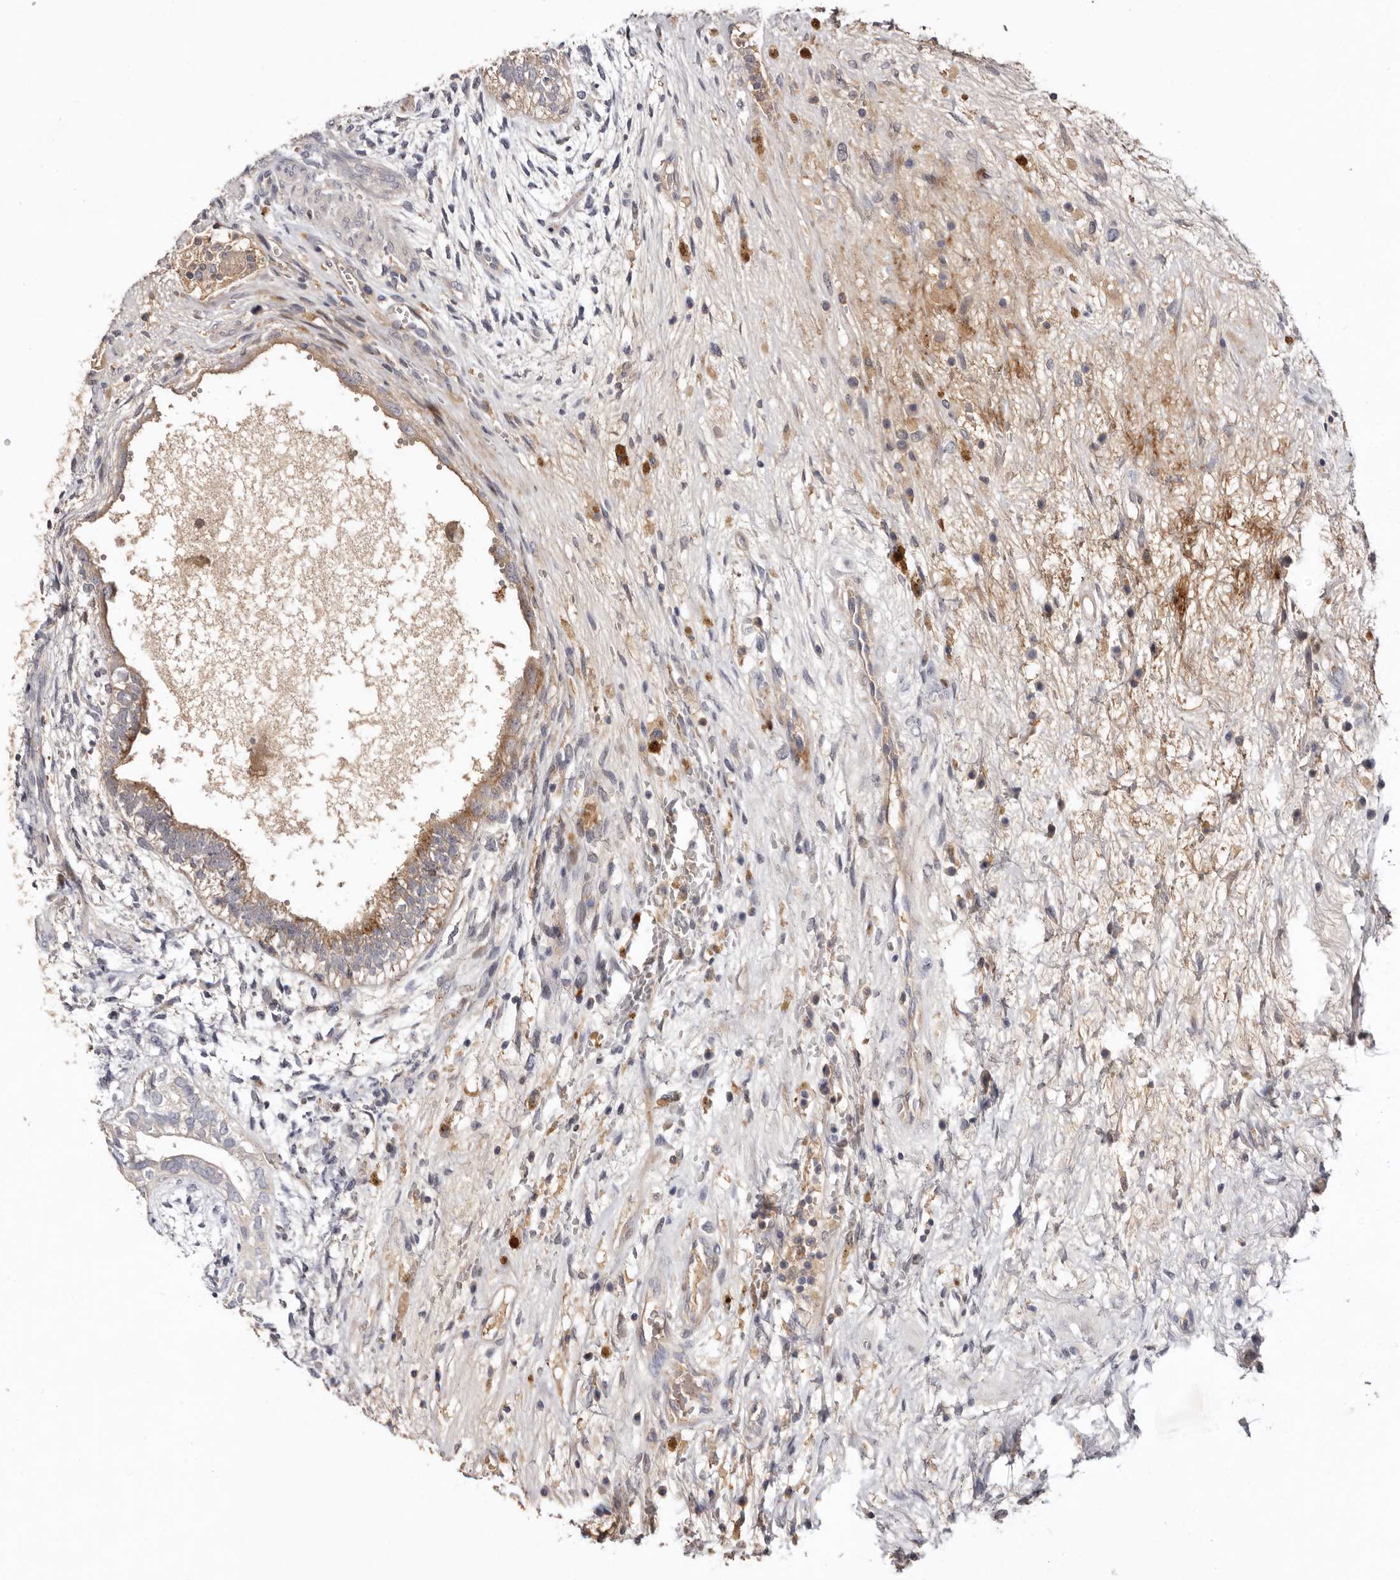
{"staining": {"intensity": "moderate", "quantity": ">75%", "location": "cytoplasmic/membranous"}, "tissue": "testis cancer", "cell_type": "Tumor cells", "image_type": "cancer", "snomed": [{"axis": "morphology", "description": "Carcinoma, Embryonal, NOS"}, {"axis": "topography", "description": "Testis"}], "caption": "A micrograph of human testis cancer (embryonal carcinoma) stained for a protein reveals moderate cytoplasmic/membranous brown staining in tumor cells.", "gene": "LMLN", "patient": {"sex": "male", "age": 26}}